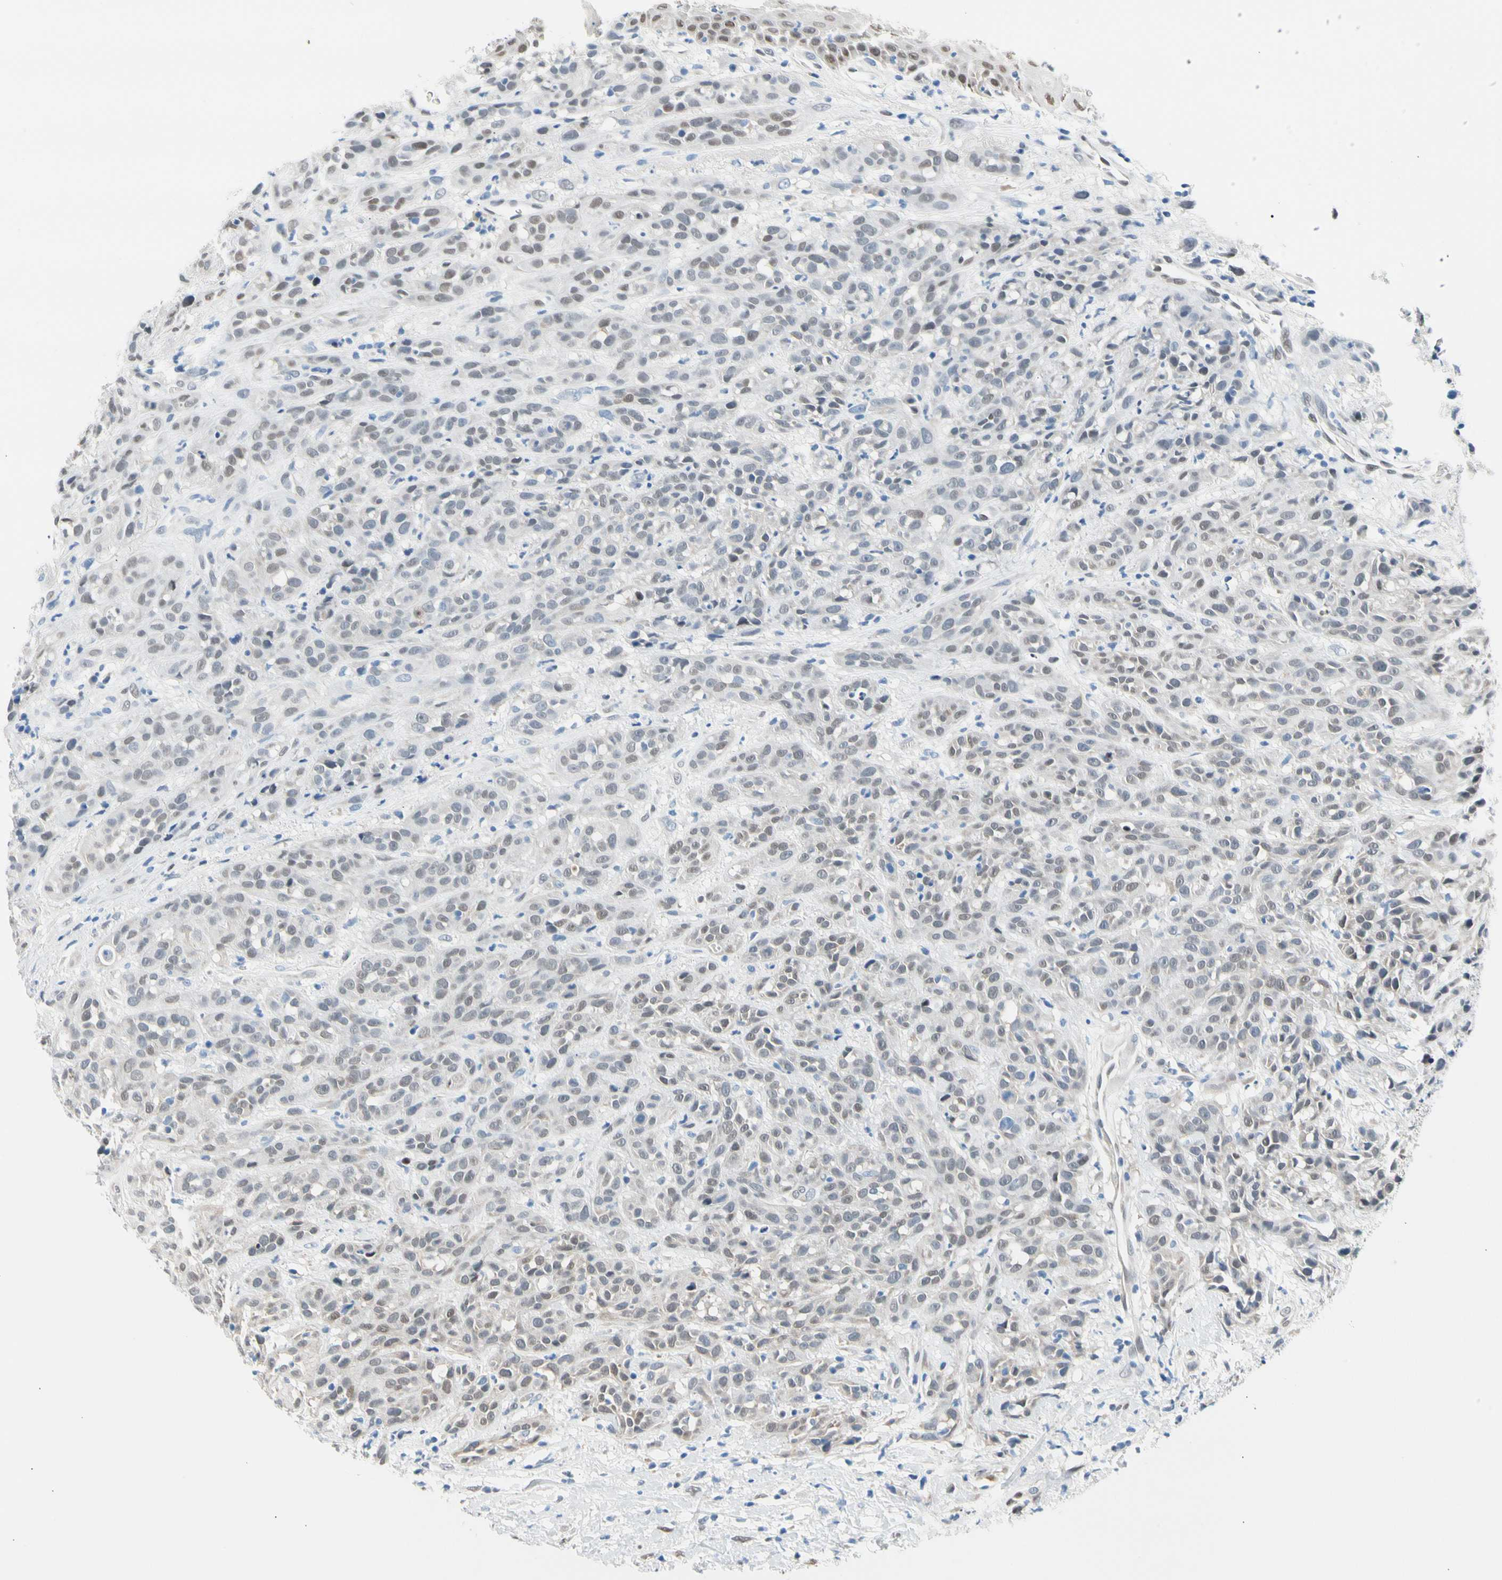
{"staining": {"intensity": "weak", "quantity": "<25%", "location": "nuclear"}, "tissue": "head and neck cancer", "cell_type": "Tumor cells", "image_type": "cancer", "snomed": [{"axis": "morphology", "description": "Normal tissue, NOS"}, {"axis": "morphology", "description": "Squamous cell carcinoma, NOS"}, {"axis": "topography", "description": "Cartilage tissue"}, {"axis": "topography", "description": "Head-Neck"}], "caption": "High magnification brightfield microscopy of head and neck cancer stained with DAB (3,3'-diaminobenzidine) (brown) and counterstained with hematoxylin (blue): tumor cells show no significant positivity.", "gene": "NFIA", "patient": {"sex": "male", "age": 62}}